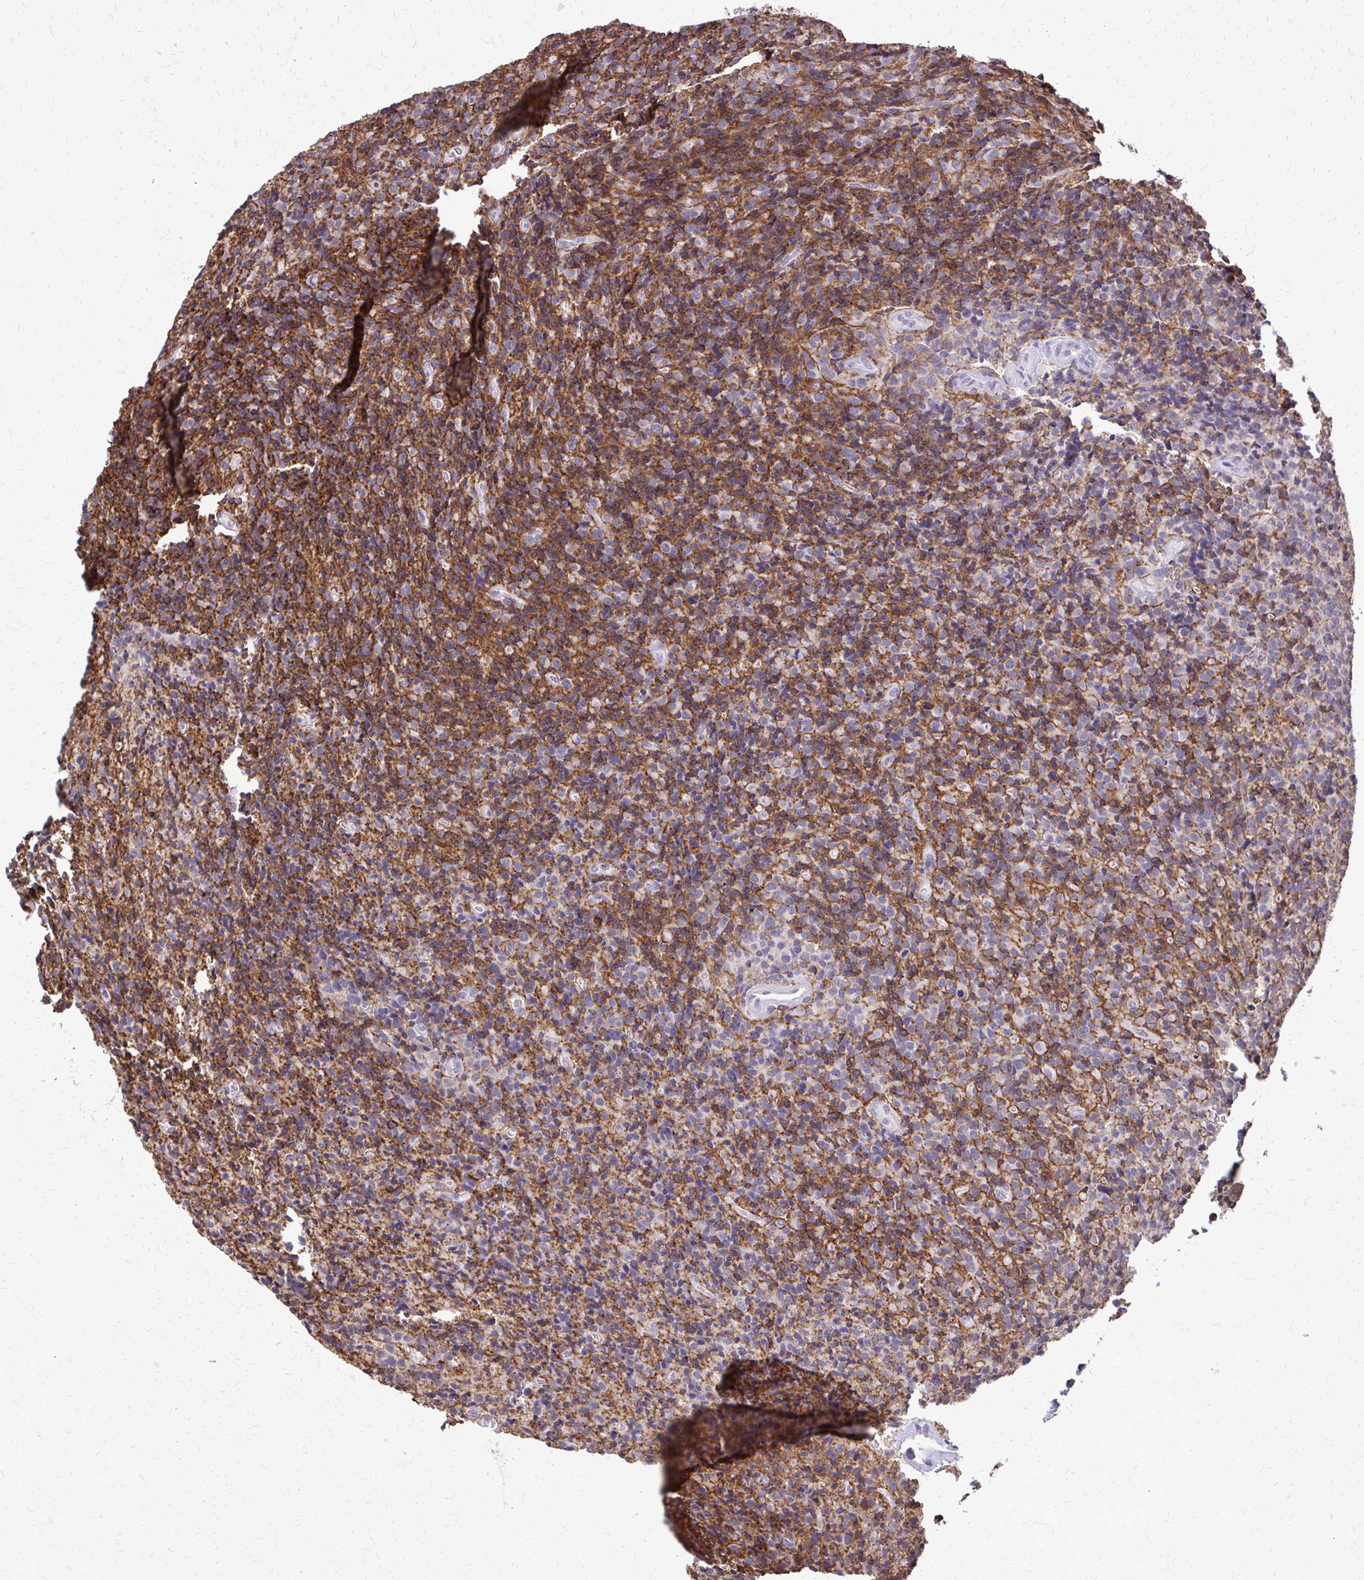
{"staining": {"intensity": "moderate", "quantity": "<25%", "location": "cytoplasmic/membranous"}, "tissue": "glioma", "cell_type": "Tumor cells", "image_type": "cancer", "snomed": [{"axis": "morphology", "description": "Glioma, malignant, High grade"}, {"axis": "topography", "description": "Brain"}], "caption": "A micrograph of glioma stained for a protein displays moderate cytoplasmic/membranous brown staining in tumor cells. (DAB (3,3'-diaminobenzidine) IHC with brightfield microscopy, high magnification).", "gene": "AKAP5", "patient": {"sex": "male", "age": 76}}